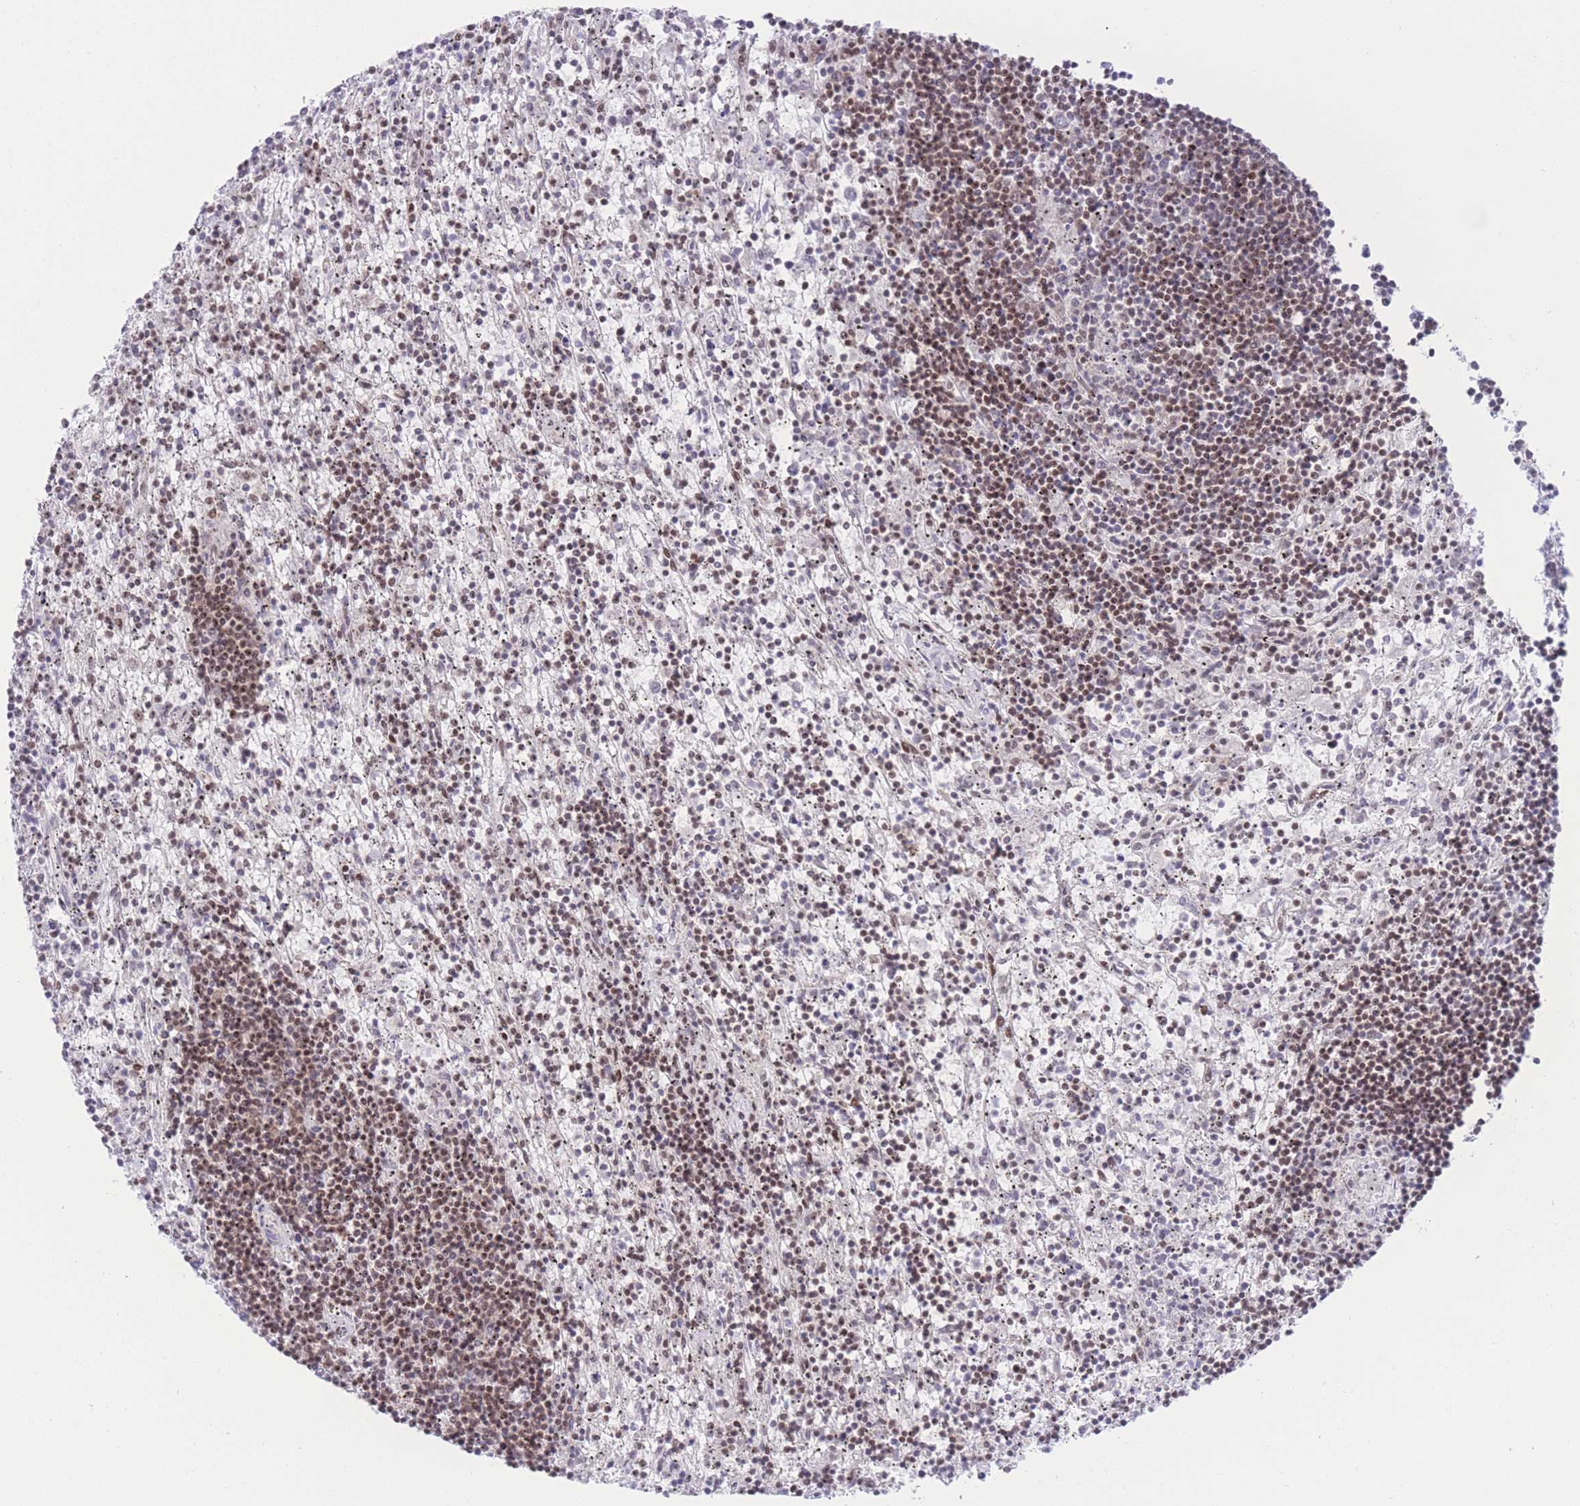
{"staining": {"intensity": "moderate", "quantity": "25%-75%", "location": "nuclear"}, "tissue": "lymphoma", "cell_type": "Tumor cells", "image_type": "cancer", "snomed": [{"axis": "morphology", "description": "Malignant lymphoma, non-Hodgkin's type, Low grade"}, {"axis": "topography", "description": "Spleen"}], "caption": "Moderate nuclear expression is present in about 25%-75% of tumor cells in lymphoma.", "gene": "PCIF1", "patient": {"sex": "male", "age": 76}}